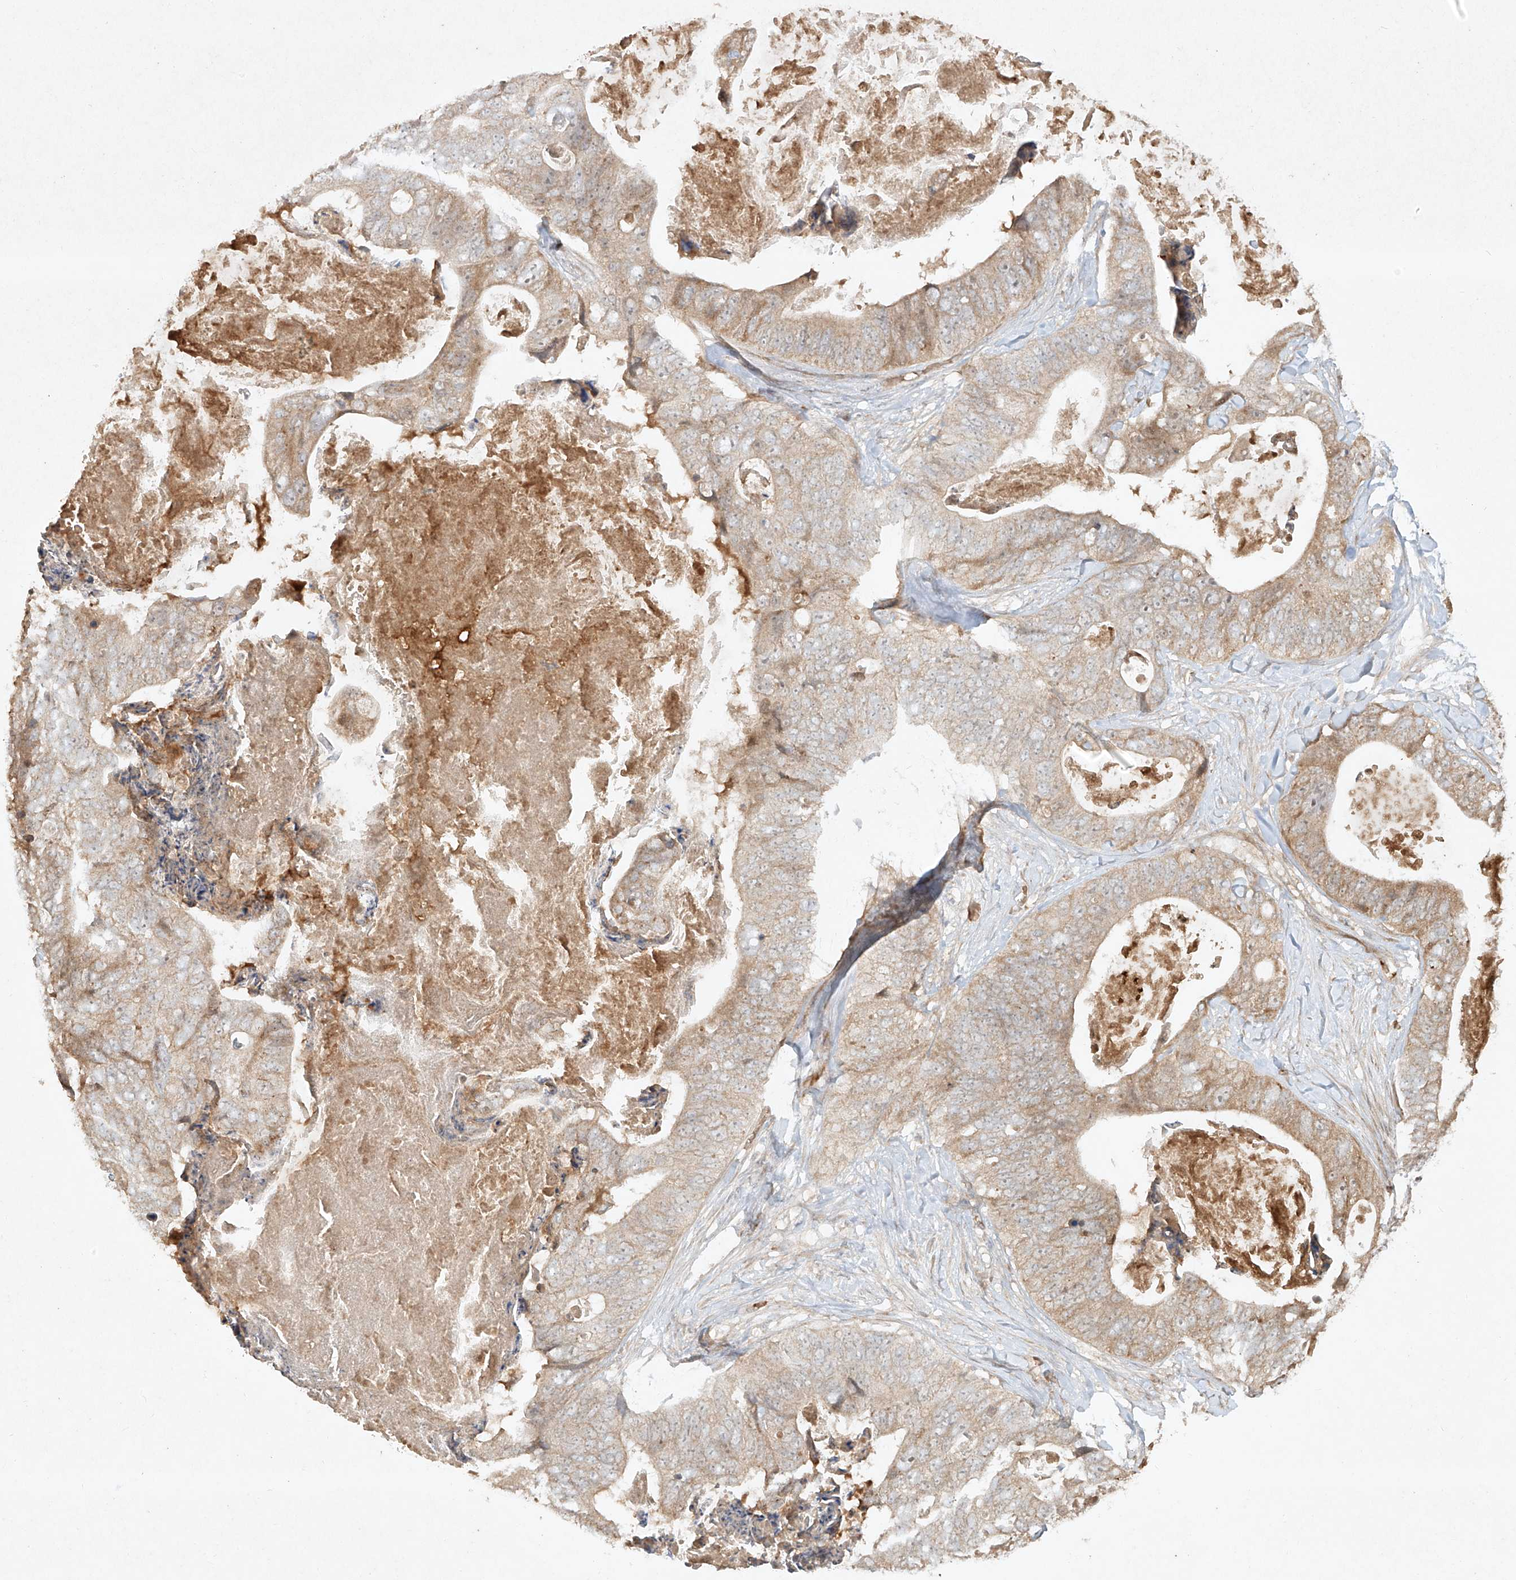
{"staining": {"intensity": "weak", "quantity": "25%-75%", "location": "cytoplasmic/membranous"}, "tissue": "stomach cancer", "cell_type": "Tumor cells", "image_type": "cancer", "snomed": [{"axis": "morphology", "description": "Adenocarcinoma, NOS"}, {"axis": "topography", "description": "Stomach"}], "caption": "Tumor cells reveal weak cytoplasmic/membranous expression in about 25%-75% of cells in stomach cancer (adenocarcinoma).", "gene": "CYYR1", "patient": {"sex": "female", "age": 89}}